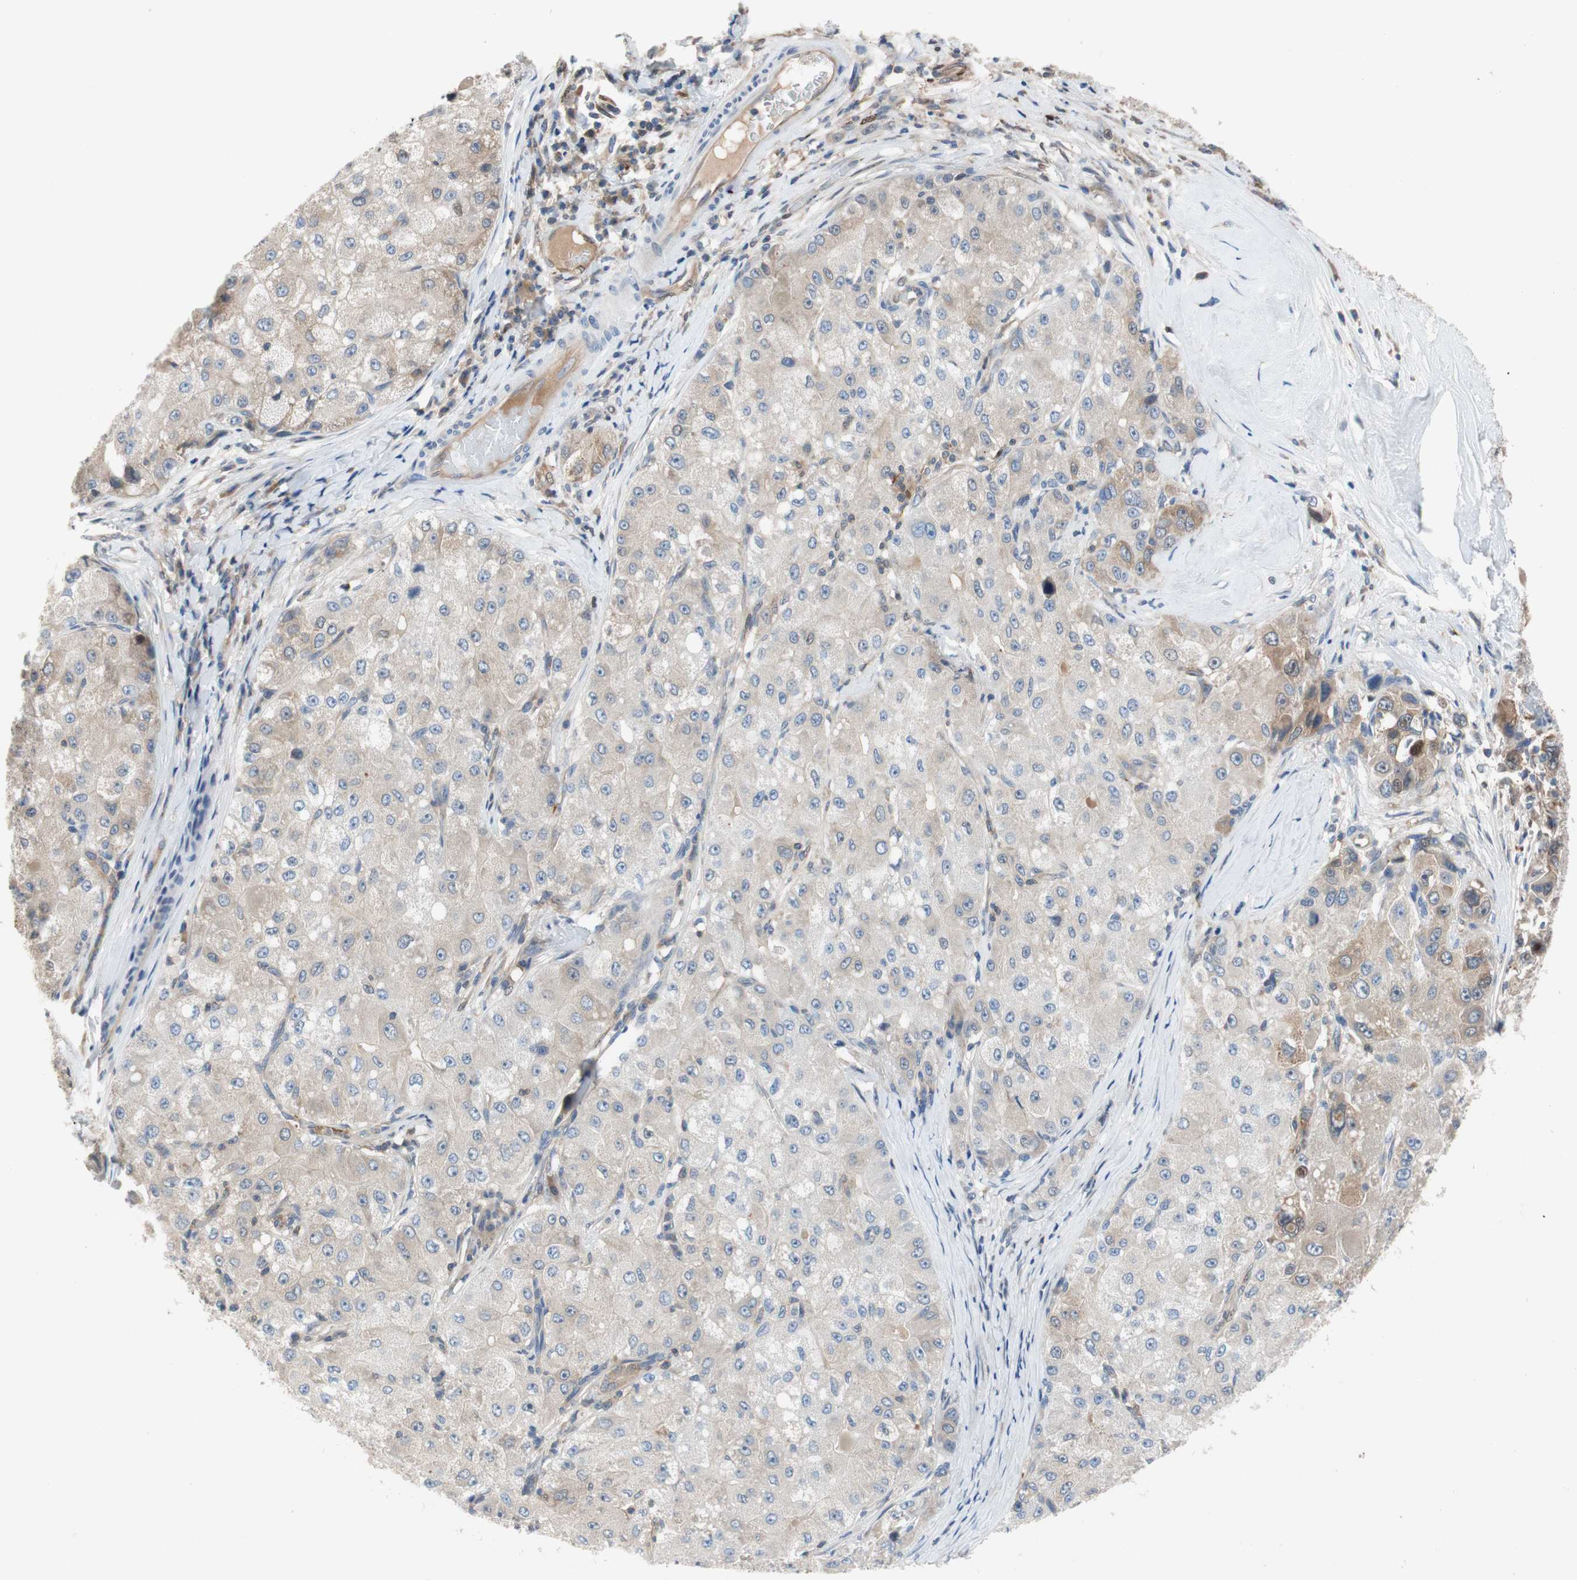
{"staining": {"intensity": "weak", "quantity": "25%-75%", "location": "cytoplasmic/membranous"}, "tissue": "liver cancer", "cell_type": "Tumor cells", "image_type": "cancer", "snomed": [{"axis": "morphology", "description": "Carcinoma, Hepatocellular, NOS"}, {"axis": "topography", "description": "Liver"}], "caption": "Brown immunohistochemical staining in human hepatocellular carcinoma (liver) reveals weak cytoplasmic/membranous expression in about 25%-75% of tumor cells.", "gene": "RELB", "patient": {"sex": "male", "age": 80}}